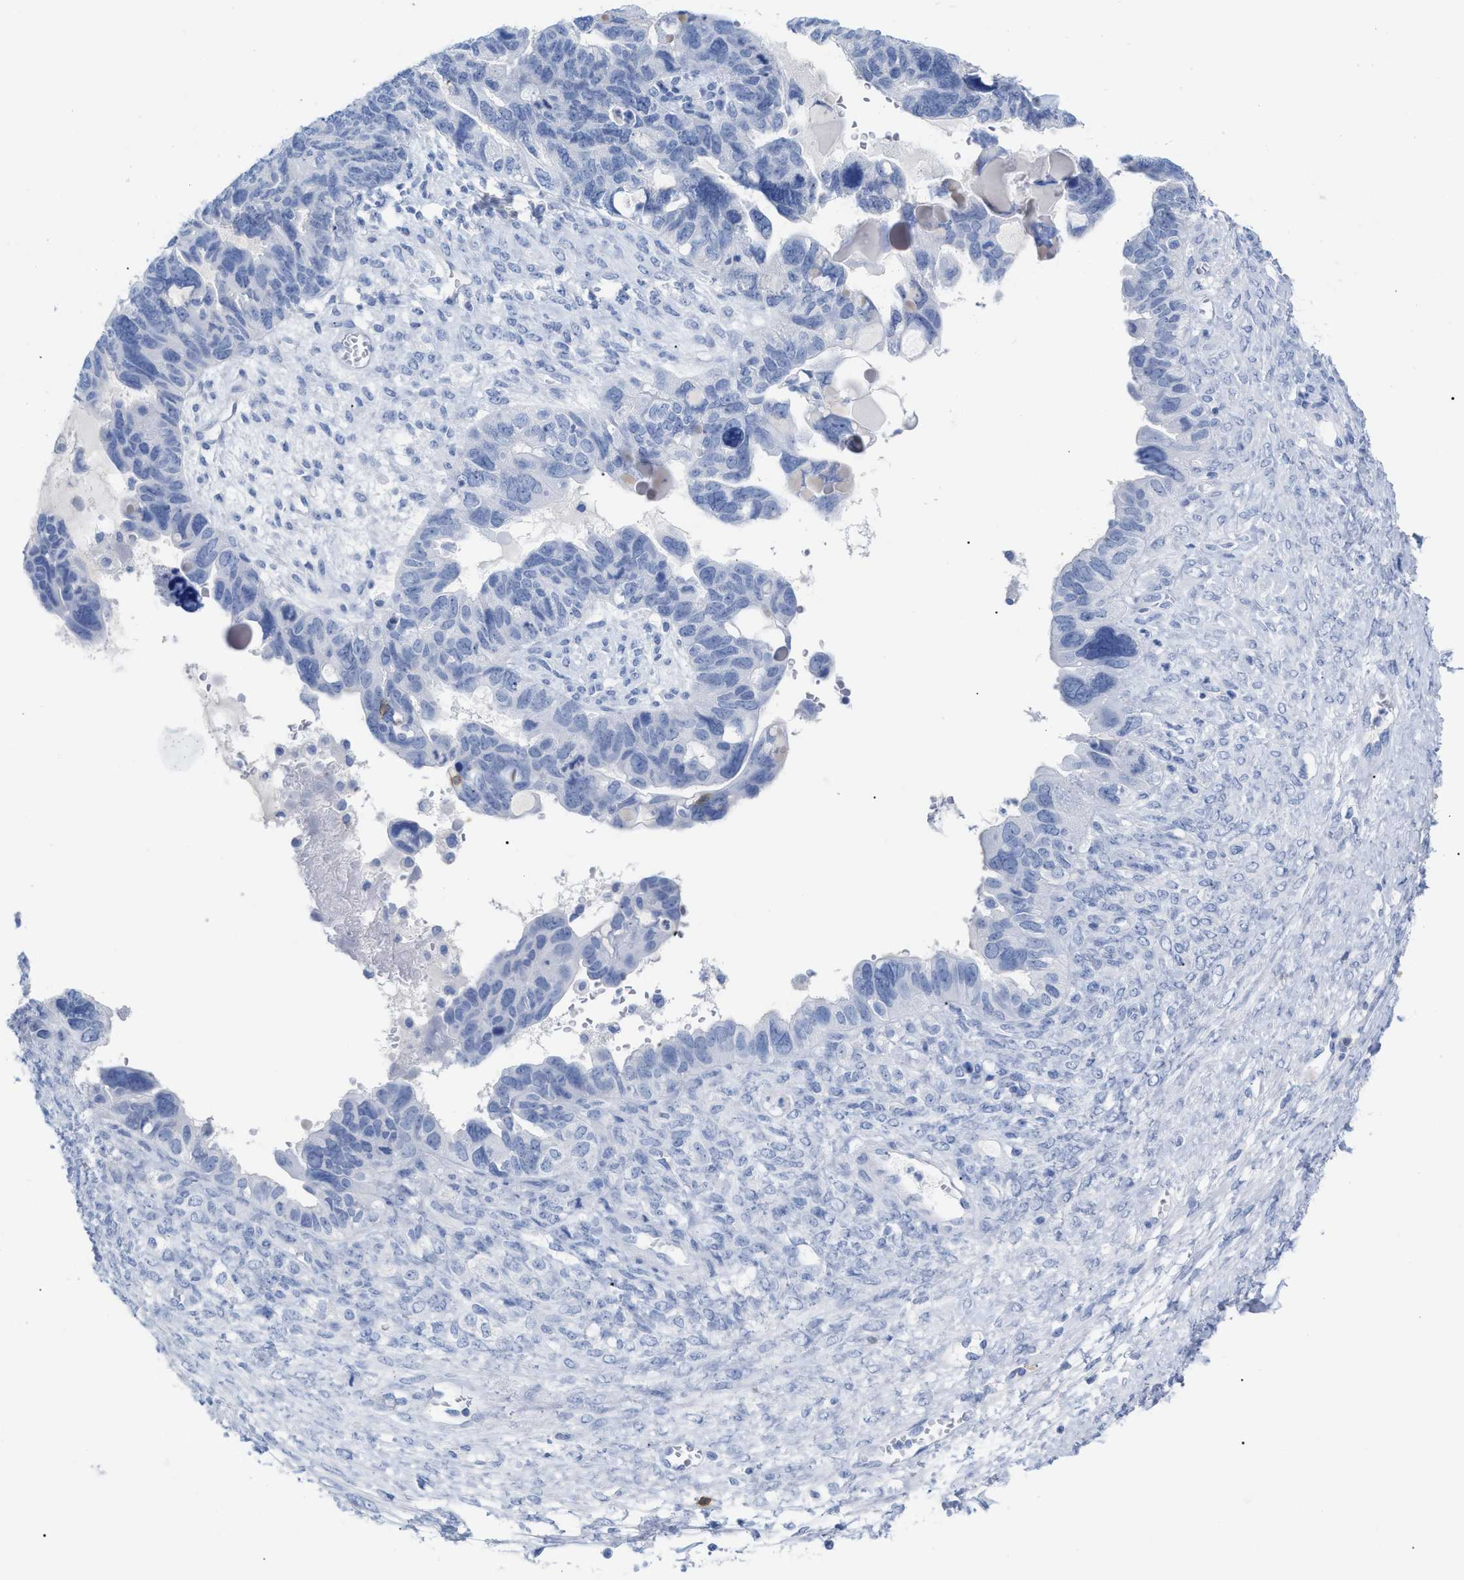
{"staining": {"intensity": "negative", "quantity": "none", "location": "none"}, "tissue": "ovarian cancer", "cell_type": "Tumor cells", "image_type": "cancer", "snomed": [{"axis": "morphology", "description": "Cystadenocarcinoma, serous, NOS"}, {"axis": "topography", "description": "Ovary"}], "caption": "IHC image of ovarian cancer (serous cystadenocarcinoma) stained for a protein (brown), which reveals no expression in tumor cells. The staining was performed using DAB (3,3'-diaminobenzidine) to visualize the protein expression in brown, while the nuclei were stained in blue with hematoxylin (Magnification: 20x).", "gene": "CD5", "patient": {"sex": "female", "age": 79}}